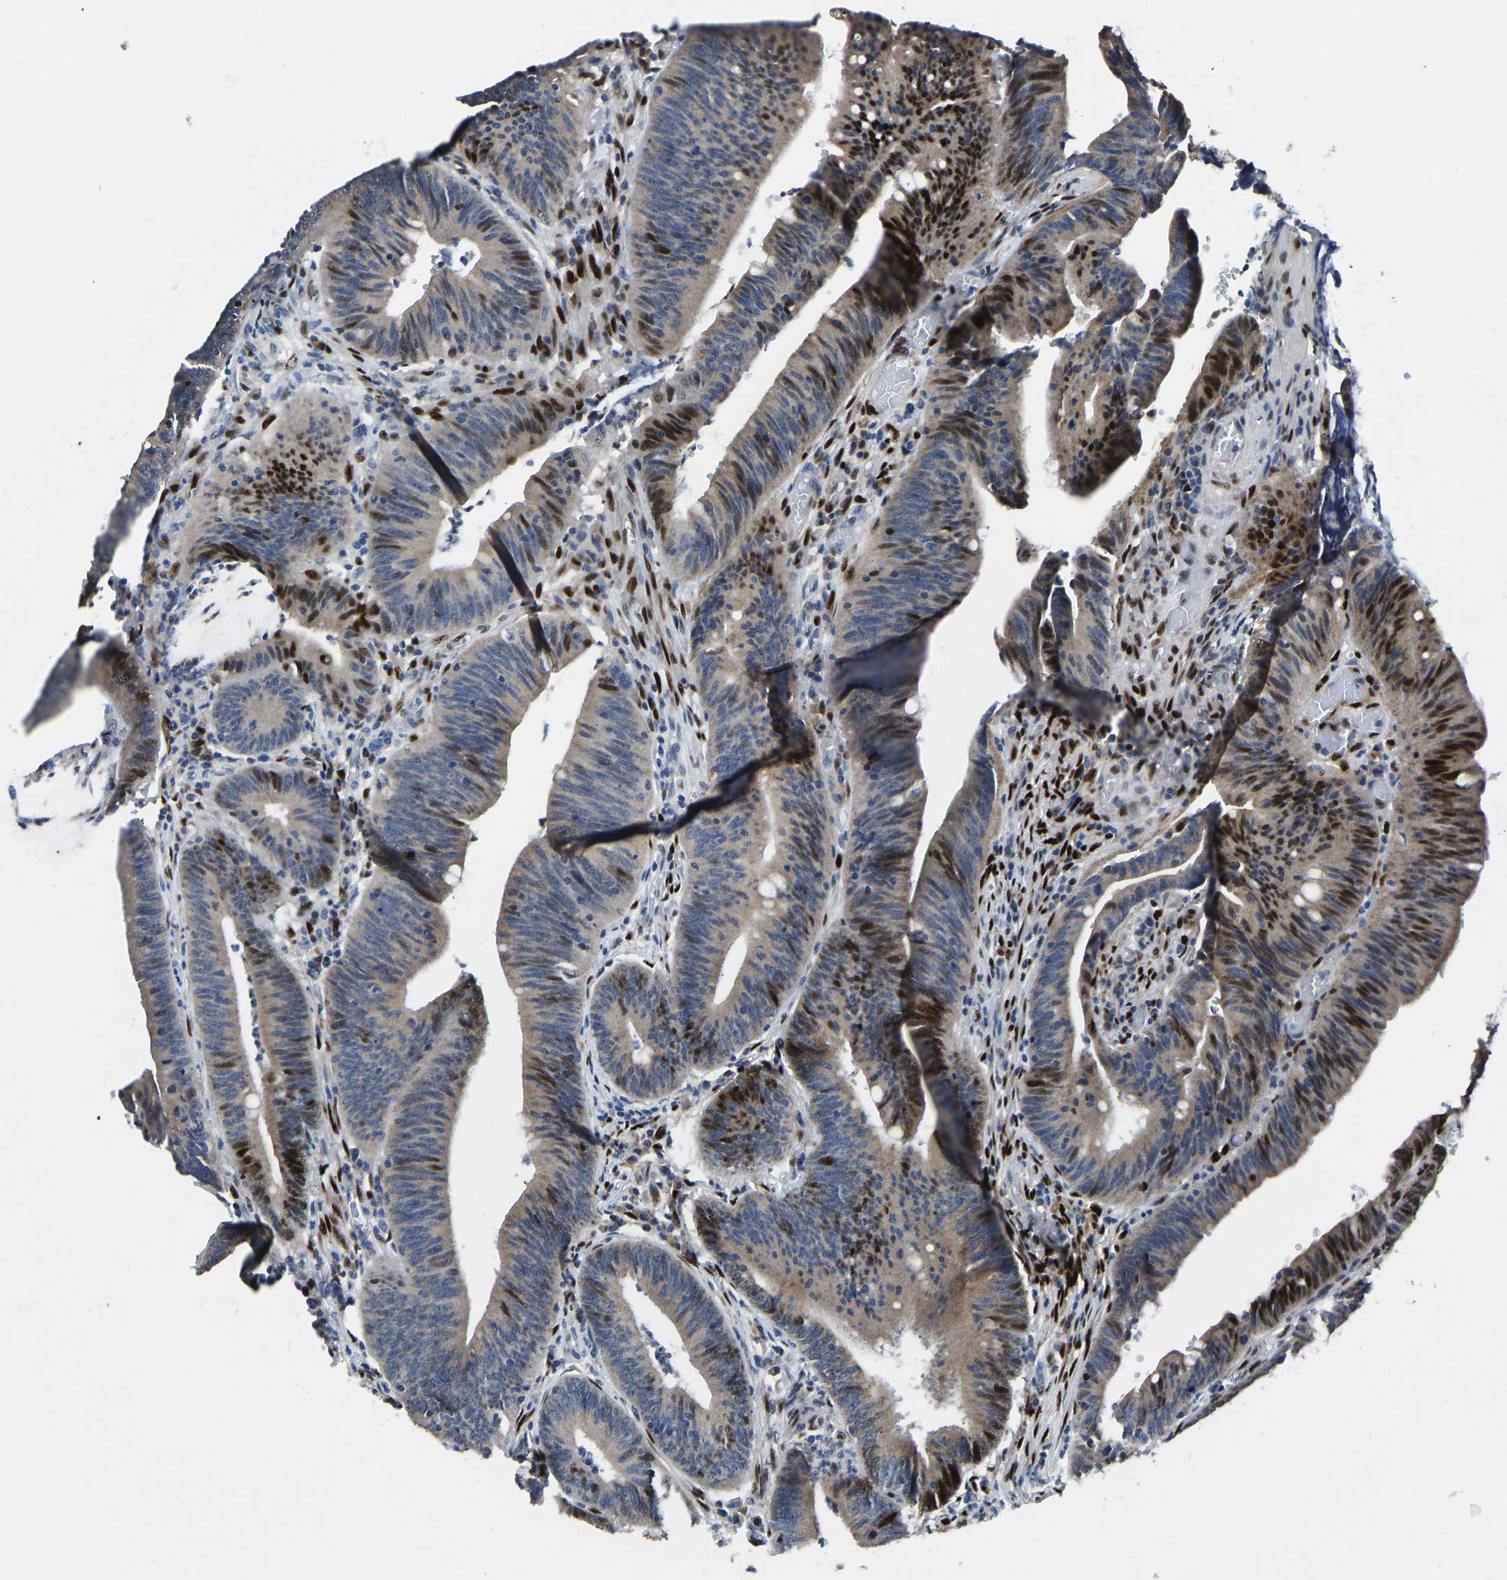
{"staining": {"intensity": "strong", "quantity": "<25%", "location": "cytoplasmic/membranous,nuclear"}, "tissue": "colorectal cancer", "cell_type": "Tumor cells", "image_type": "cancer", "snomed": [{"axis": "morphology", "description": "Normal tissue, NOS"}, {"axis": "morphology", "description": "Adenocarcinoma, NOS"}, {"axis": "topography", "description": "Rectum"}], "caption": "About <25% of tumor cells in colorectal cancer (adenocarcinoma) exhibit strong cytoplasmic/membranous and nuclear protein staining as visualized by brown immunohistochemical staining.", "gene": "EGR1", "patient": {"sex": "female", "age": 66}}